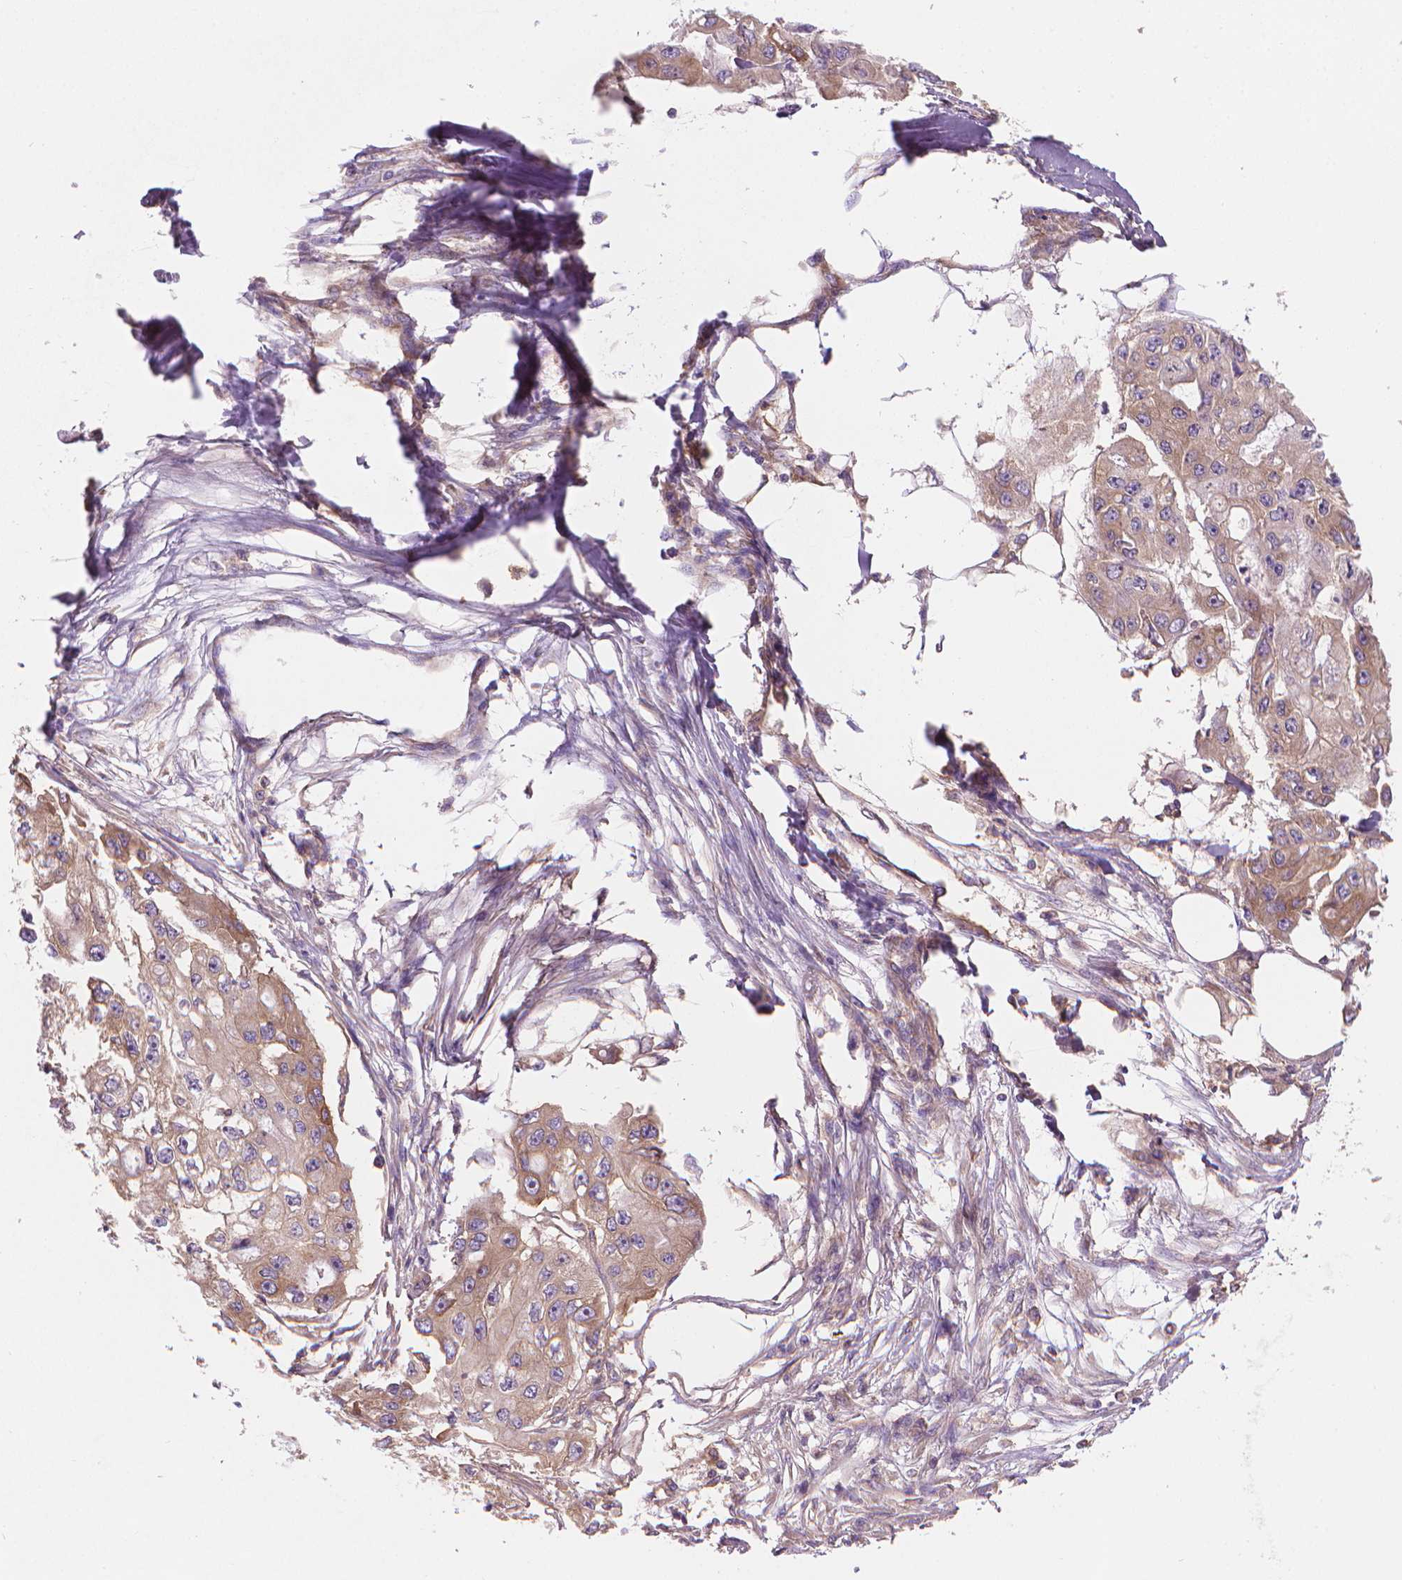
{"staining": {"intensity": "weak", "quantity": "25%-75%", "location": "cytoplasmic/membranous"}, "tissue": "ovarian cancer", "cell_type": "Tumor cells", "image_type": "cancer", "snomed": [{"axis": "morphology", "description": "Cystadenocarcinoma, serous, NOS"}, {"axis": "topography", "description": "Ovary"}], "caption": "A brown stain labels weak cytoplasmic/membranous expression of a protein in serous cystadenocarcinoma (ovarian) tumor cells.", "gene": "ENSG00000187186", "patient": {"sex": "female", "age": 56}}